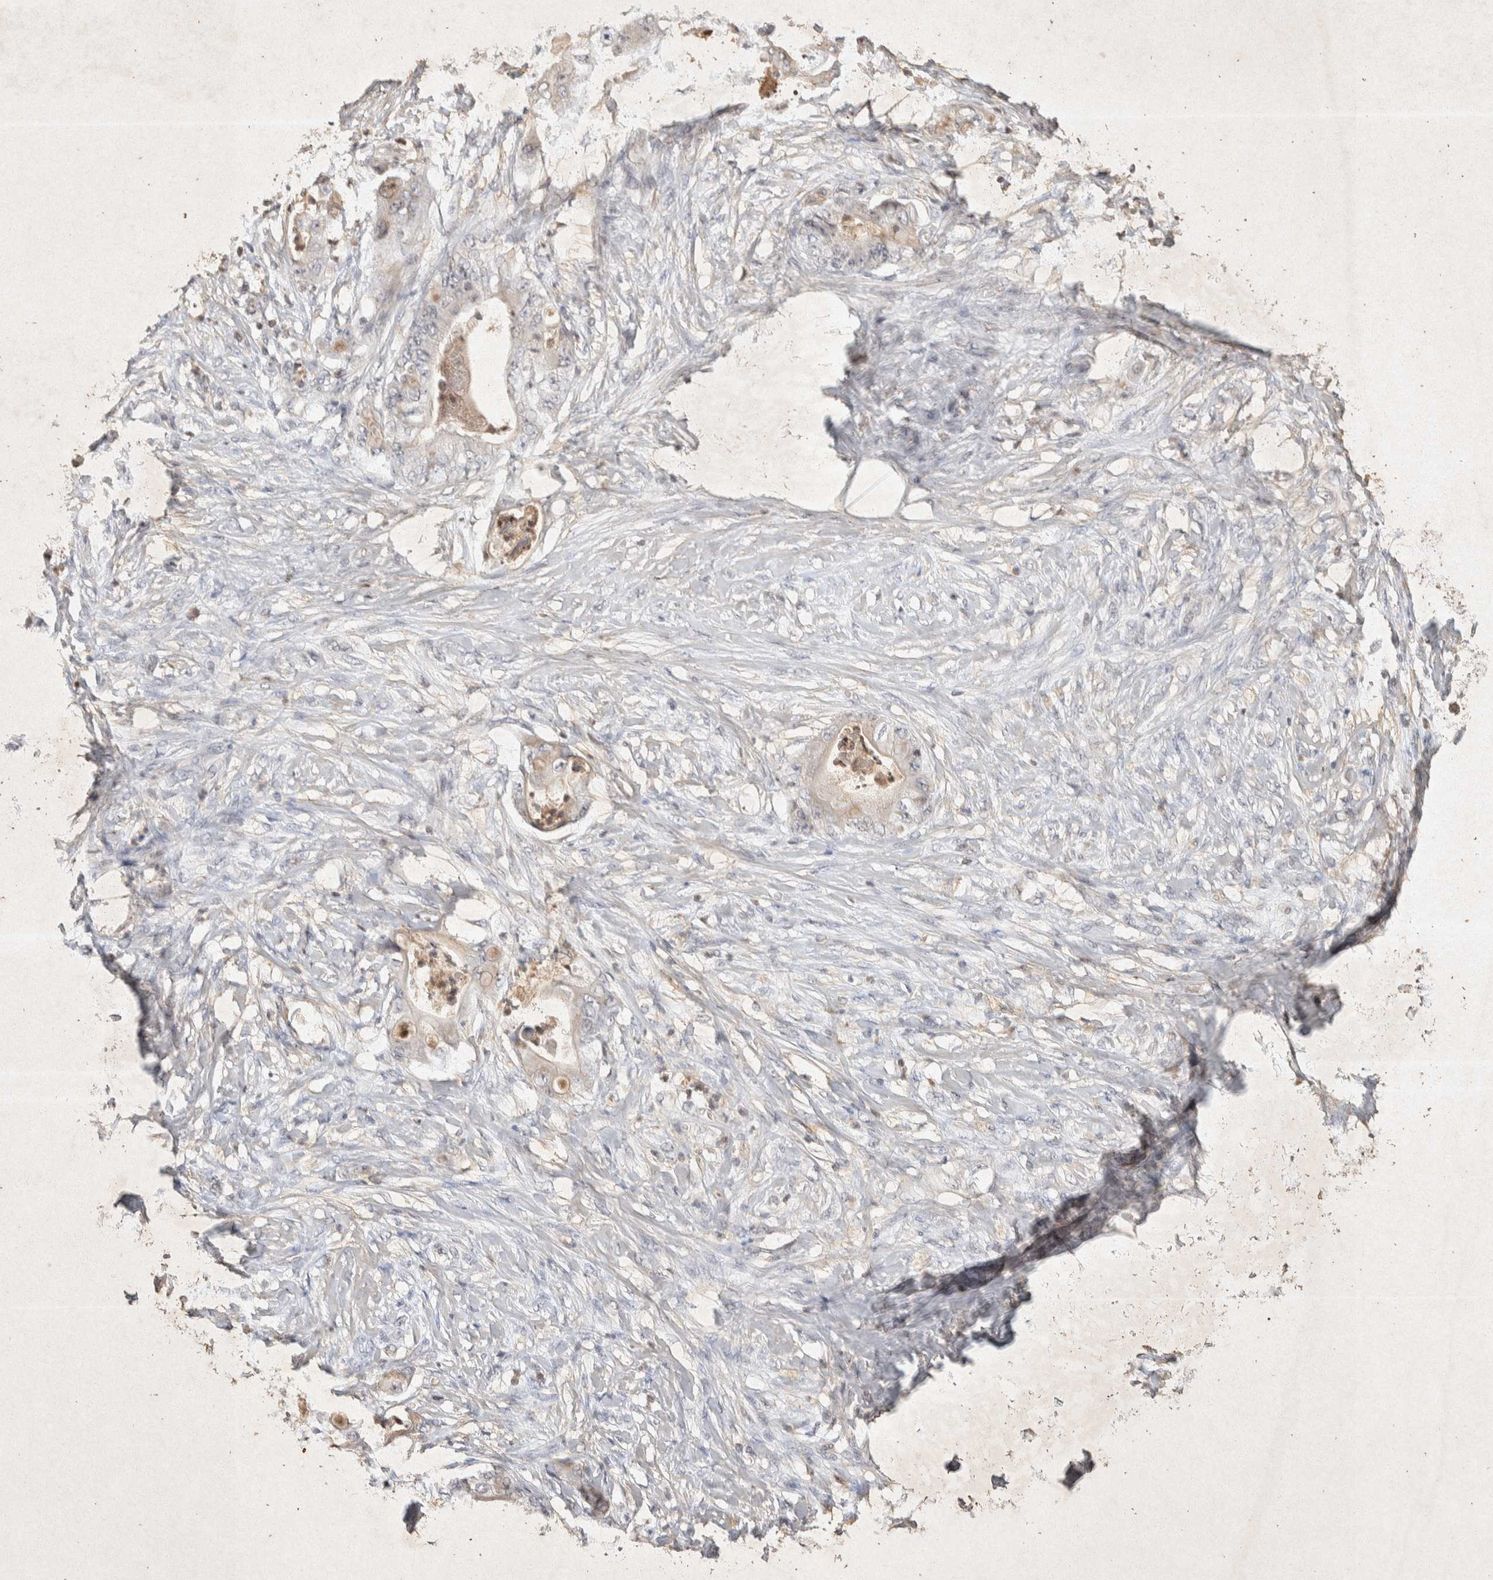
{"staining": {"intensity": "weak", "quantity": "<25%", "location": "cytoplasmic/membranous"}, "tissue": "stomach cancer", "cell_type": "Tumor cells", "image_type": "cancer", "snomed": [{"axis": "morphology", "description": "Adenocarcinoma, NOS"}, {"axis": "topography", "description": "Stomach"}], "caption": "An IHC photomicrograph of adenocarcinoma (stomach) is shown. There is no staining in tumor cells of adenocarcinoma (stomach).", "gene": "RAC2", "patient": {"sex": "female", "age": 73}}